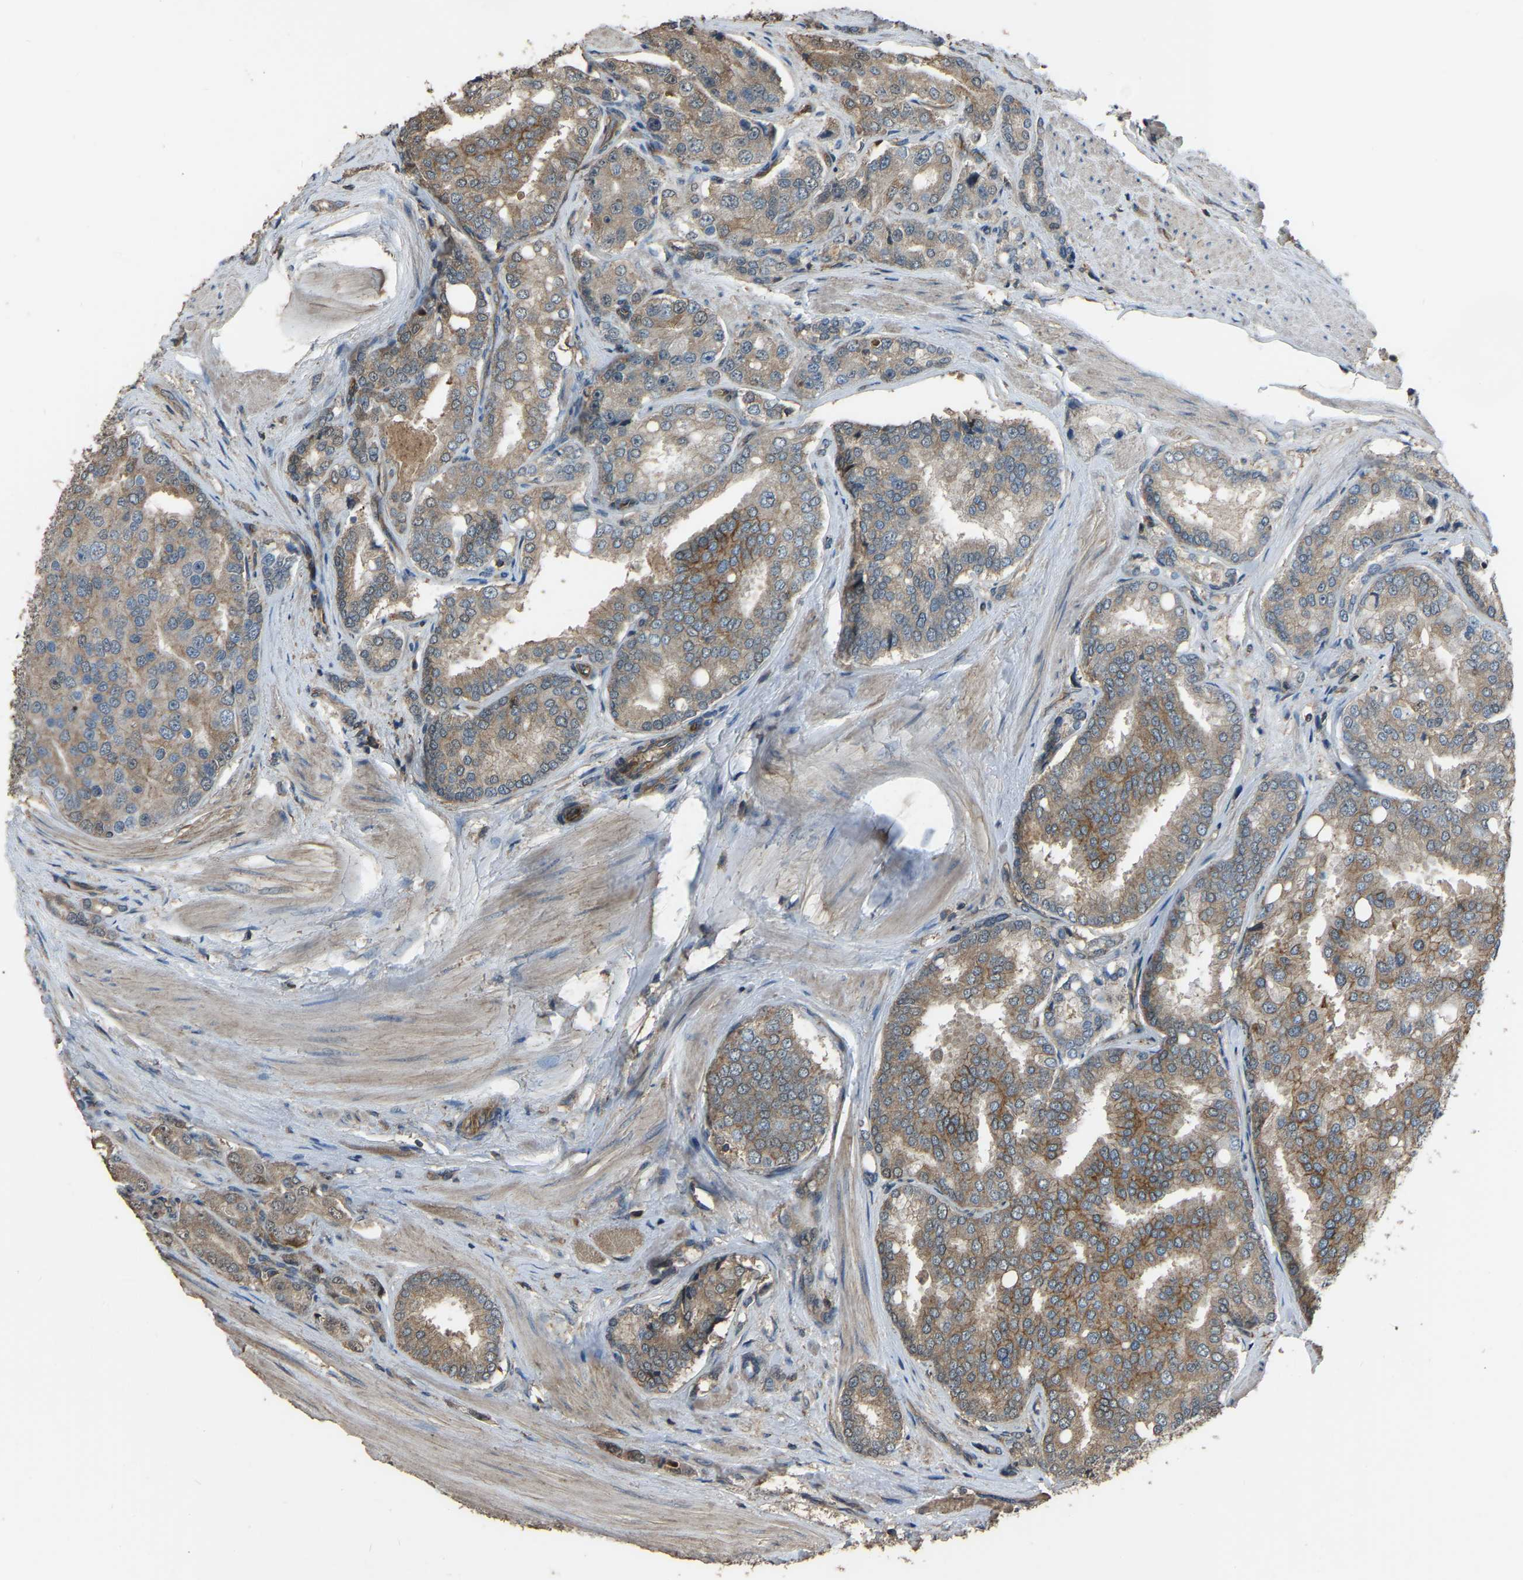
{"staining": {"intensity": "moderate", "quantity": "25%-75%", "location": "cytoplasmic/membranous"}, "tissue": "prostate cancer", "cell_type": "Tumor cells", "image_type": "cancer", "snomed": [{"axis": "morphology", "description": "Adenocarcinoma, High grade"}, {"axis": "topography", "description": "Prostate"}], "caption": "Immunohistochemistry (IHC) histopathology image of human prostate cancer stained for a protein (brown), which demonstrates medium levels of moderate cytoplasmic/membranous positivity in approximately 25%-75% of tumor cells.", "gene": "SLC4A2", "patient": {"sex": "male", "age": 50}}